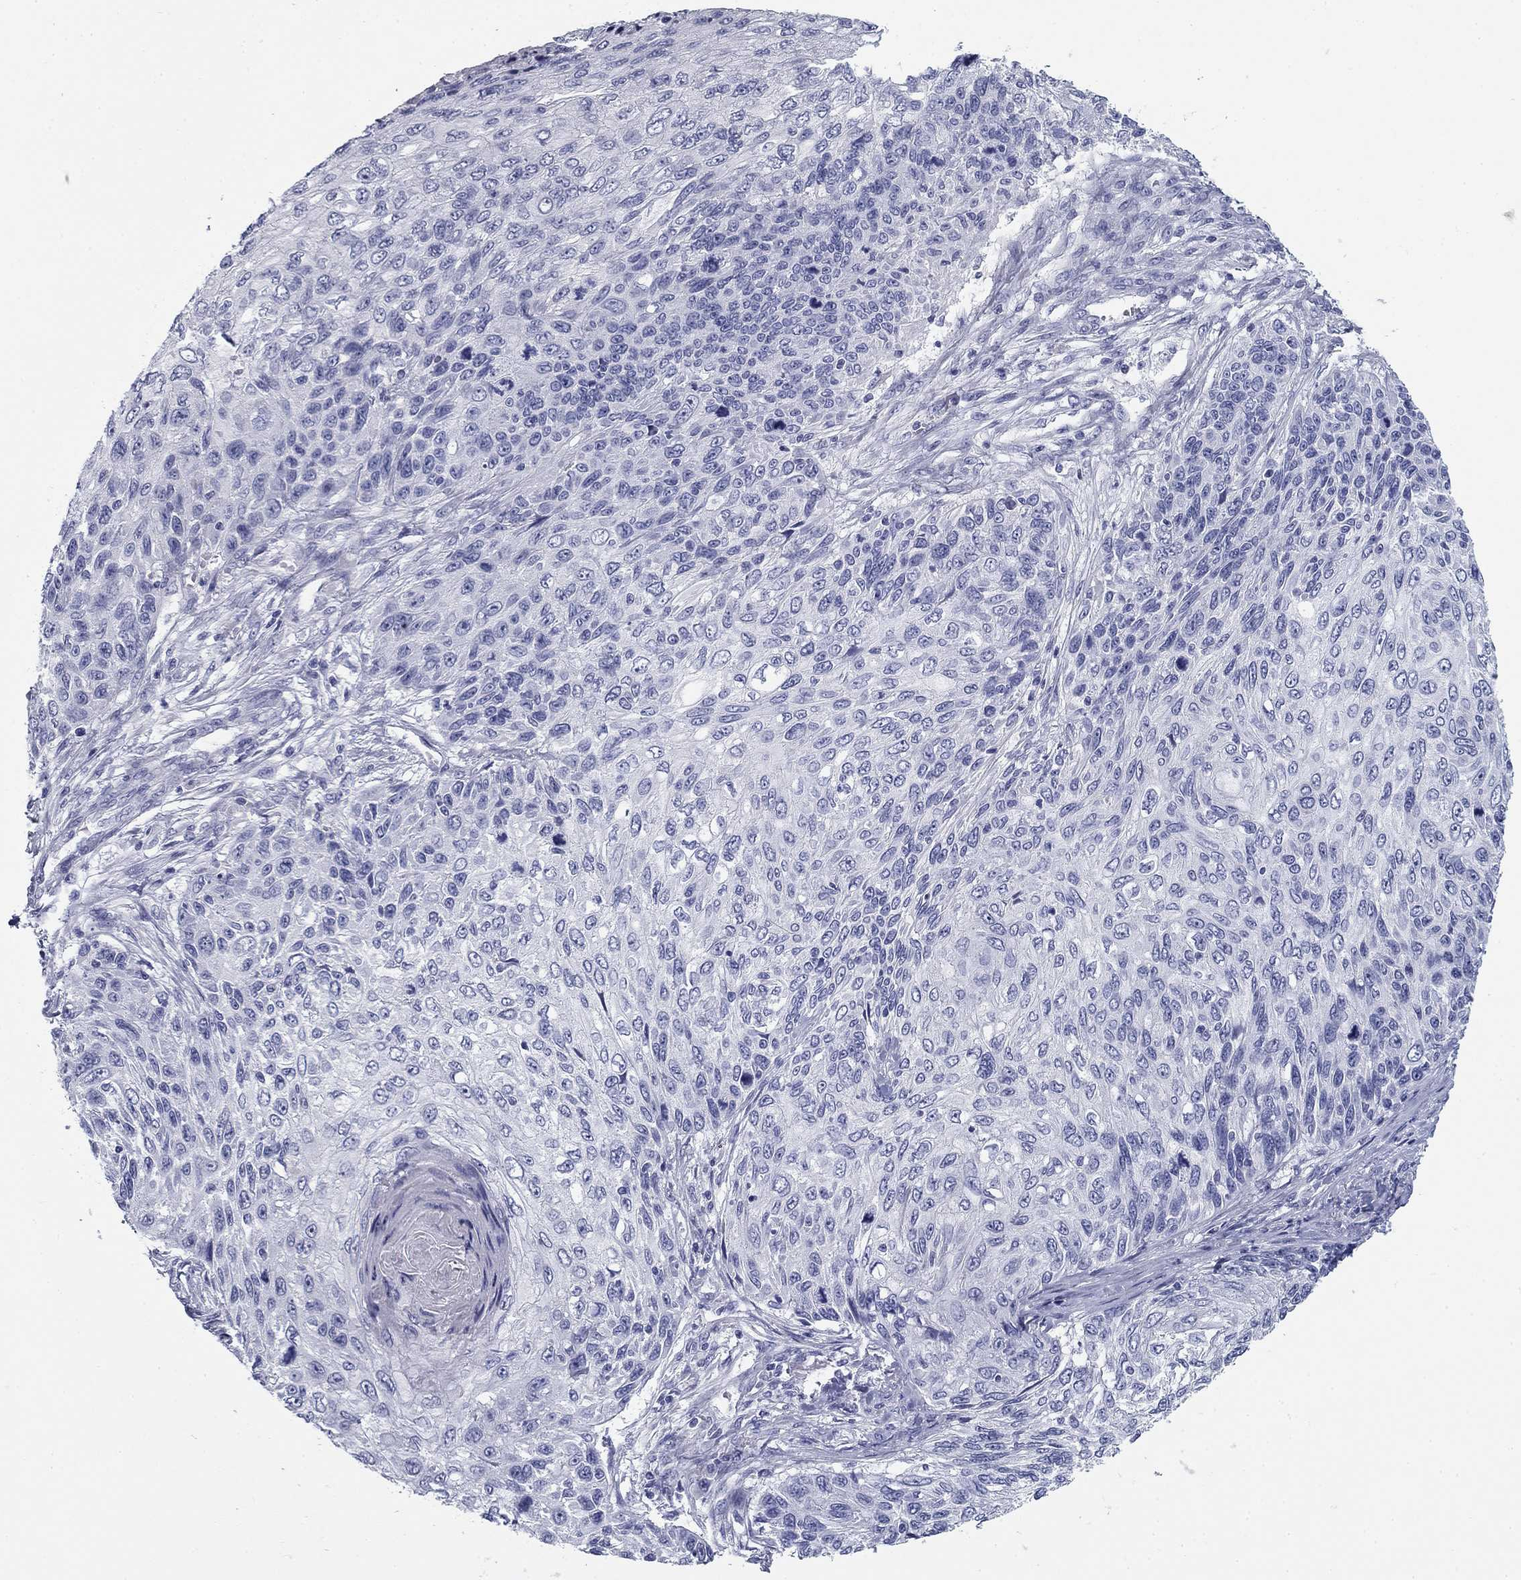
{"staining": {"intensity": "negative", "quantity": "none", "location": "none"}, "tissue": "skin cancer", "cell_type": "Tumor cells", "image_type": "cancer", "snomed": [{"axis": "morphology", "description": "Squamous cell carcinoma, NOS"}, {"axis": "topography", "description": "Skin"}], "caption": "A high-resolution image shows IHC staining of skin cancer, which reveals no significant positivity in tumor cells.", "gene": "ZP2", "patient": {"sex": "male", "age": 92}}